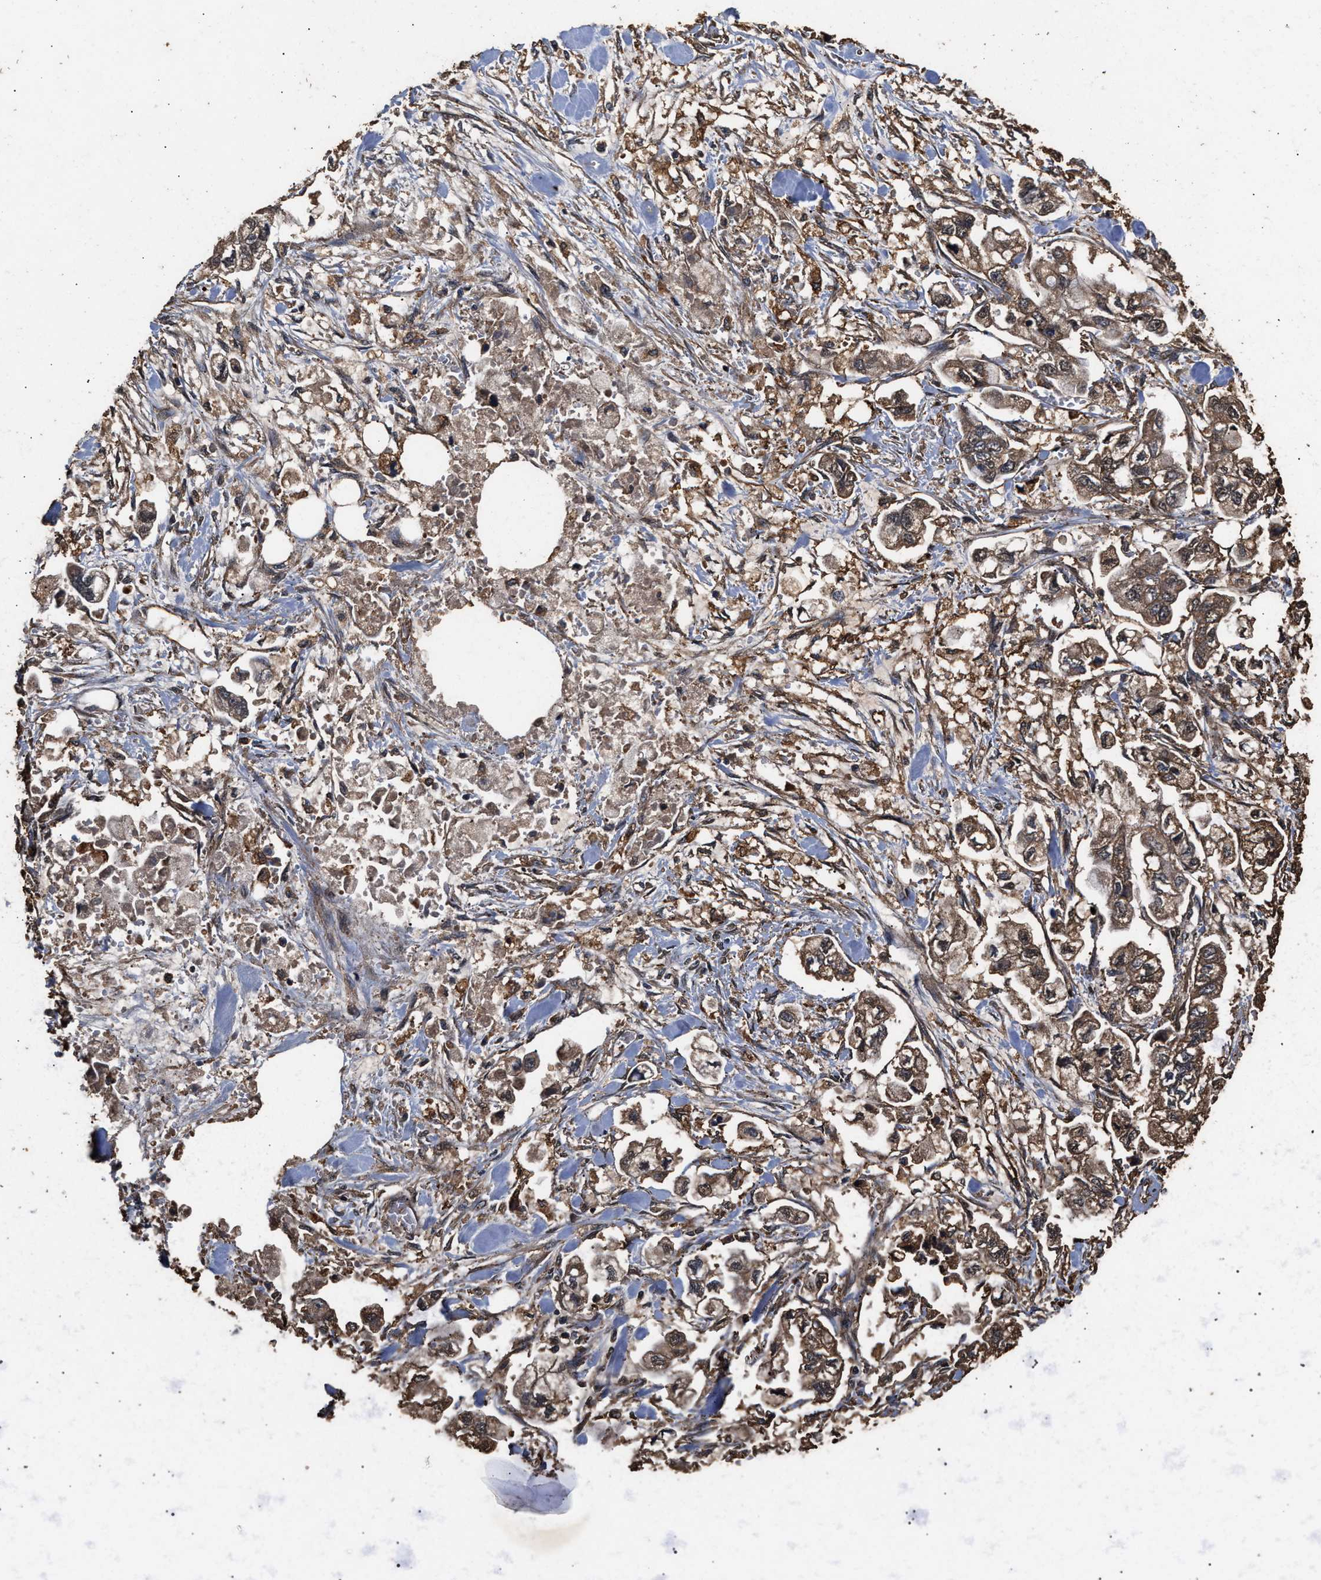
{"staining": {"intensity": "moderate", "quantity": ">75%", "location": "cytoplasmic/membranous"}, "tissue": "stomach cancer", "cell_type": "Tumor cells", "image_type": "cancer", "snomed": [{"axis": "morphology", "description": "Normal tissue, NOS"}, {"axis": "morphology", "description": "Adenocarcinoma, NOS"}, {"axis": "topography", "description": "Stomach"}], "caption": "A high-resolution micrograph shows immunohistochemistry (IHC) staining of adenocarcinoma (stomach), which reveals moderate cytoplasmic/membranous positivity in about >75% of tumor cells.", "gene": "KYAT1", "patient": {"sex": "male", "age": 62}}